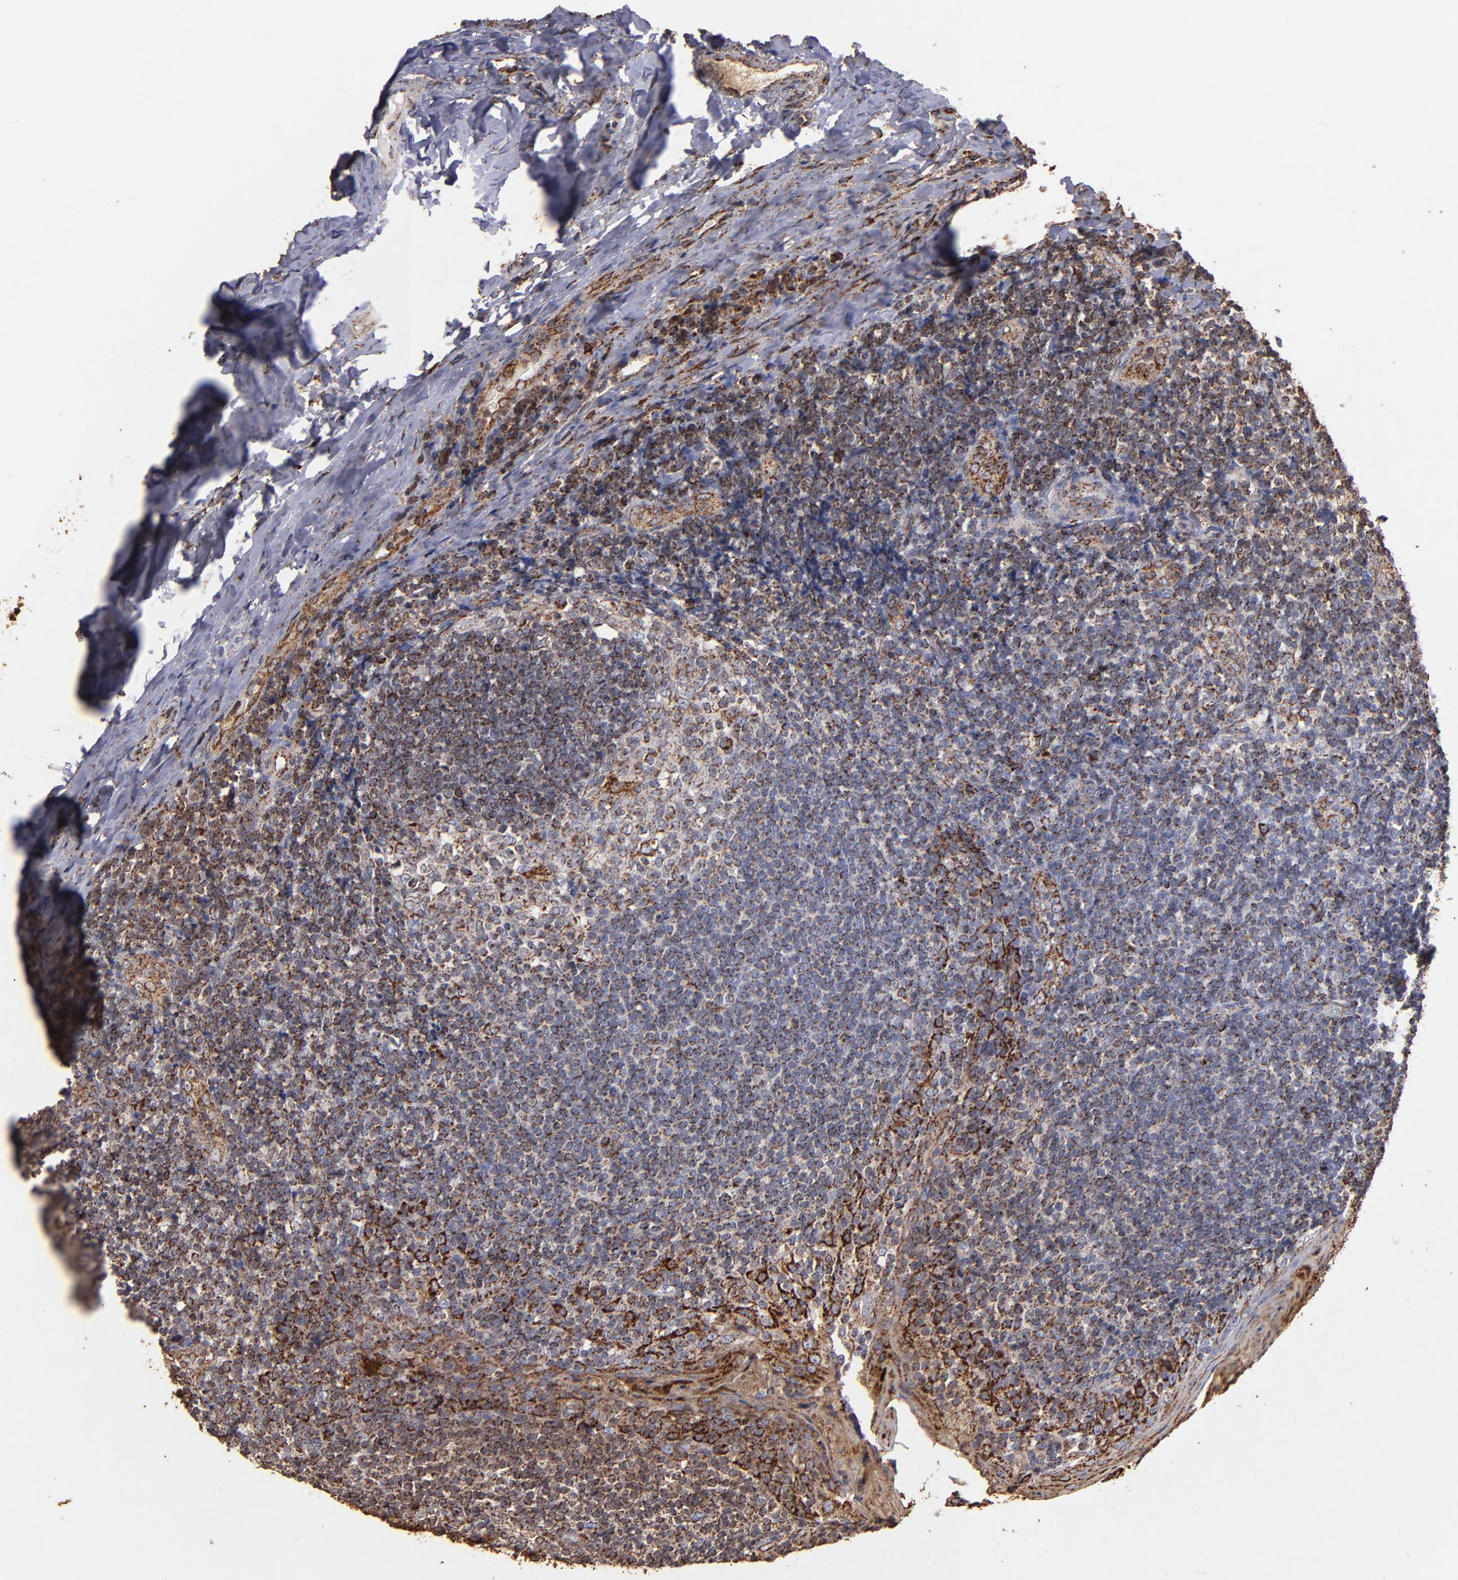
{"staining": {"intensity": "moderate", "quantity": ">75%", "location": "cytoplasmic/membranous"}, "tissue": "tonsil", "cell_type": "Germinal center cells", "image_type": "normal", "snomed": [{"axis": "morphology", "description": "Normal tissue, NOS"}, {"axis": "topography", "description": "Tonsil"}], "caption": "Tonsil was stained to show a protein in brown. There is medium levels of moderate cytoplasmic/membranous staining in approximately >75% of germinal center cells. (DAB = brown stain, brightfield microscopy at high magnification).", "gene": "SOD2", "patient": {"sex": "male", "age": 31}}